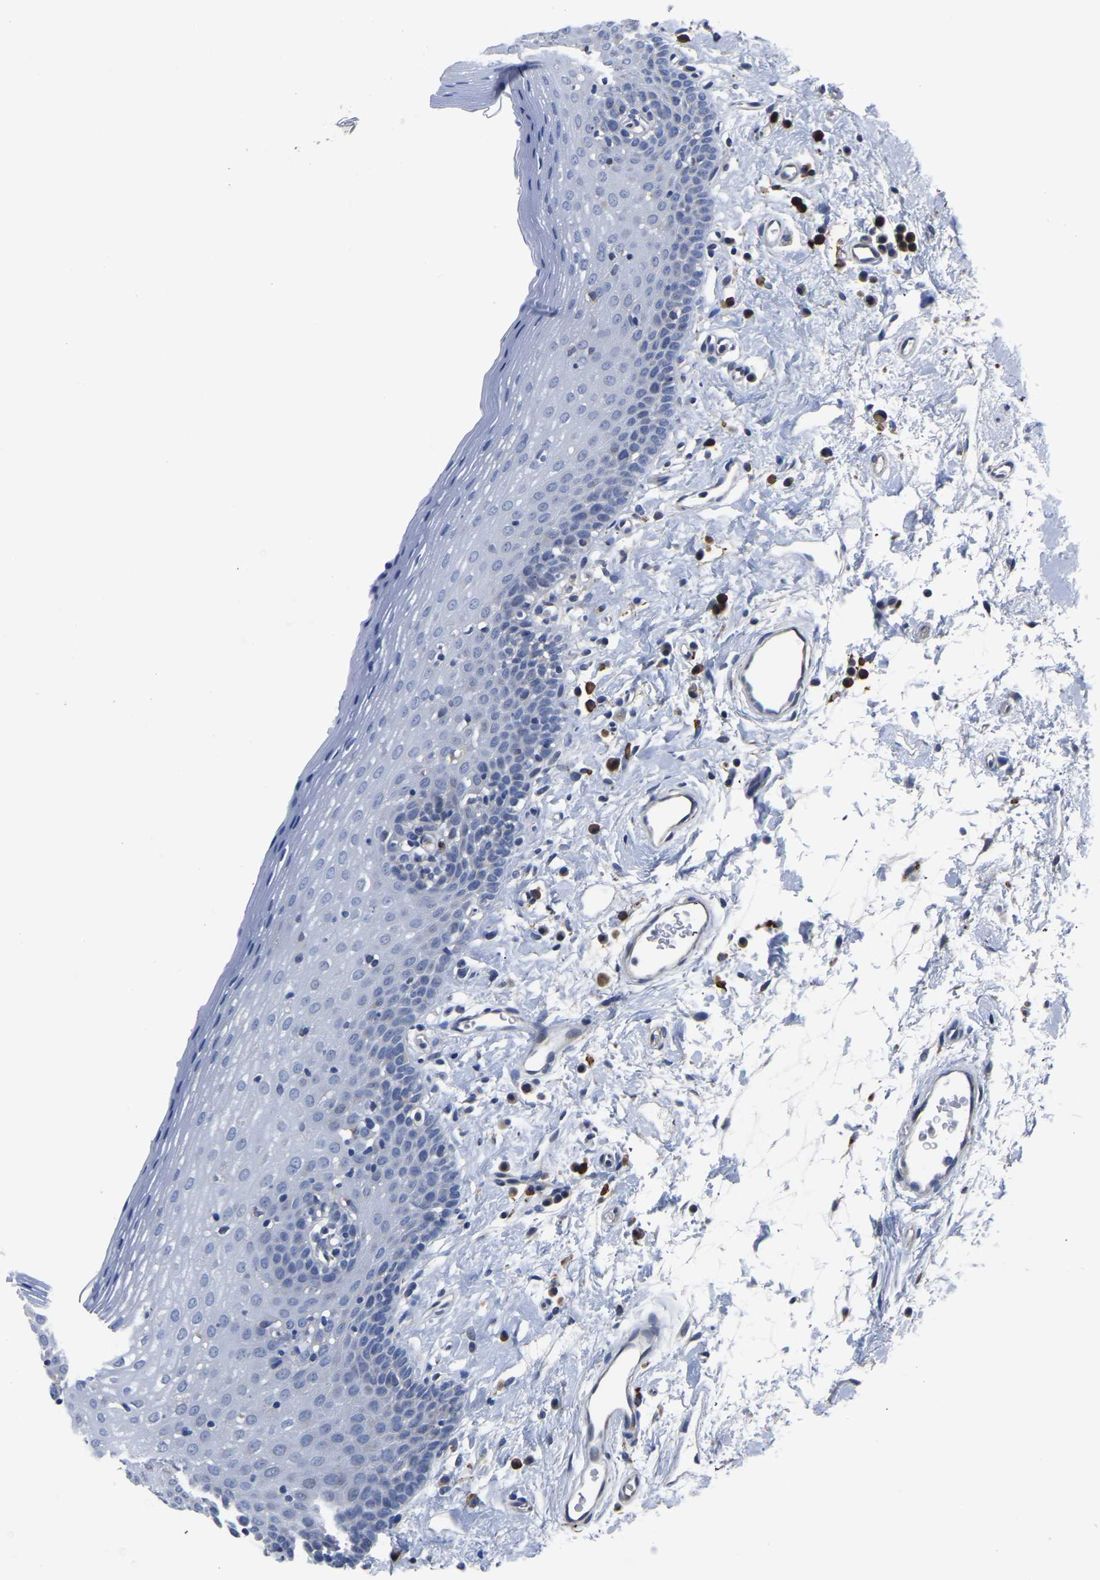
{"staining": {"intensity": "negative", "quantity": "none", "location": "none"}, "tissue": "oral mucosa", "cell_type": "Squamous epithelial cells", "image_type": "normal", "snomed": [{"axis": "morphology", "description": "Normal tissue, NOS"}, {"axis": "topography", "description": "Oral tissue"}], "caption": "This histopathology image is of unremarkable oral mucosa stained with immunohistochemistry to label a protein in brown with the nuclei are counter-stained blue. There is no positivity in squamous epithelial cells. (Stains: DAB (3,3'-diaminobenzidine) IHC with hematoxylin counter stain, Microscopy: brightfield microscopy at high magnification).", "gene": "PDLIM7", "patient": {"sex": "male", "age": 66}}